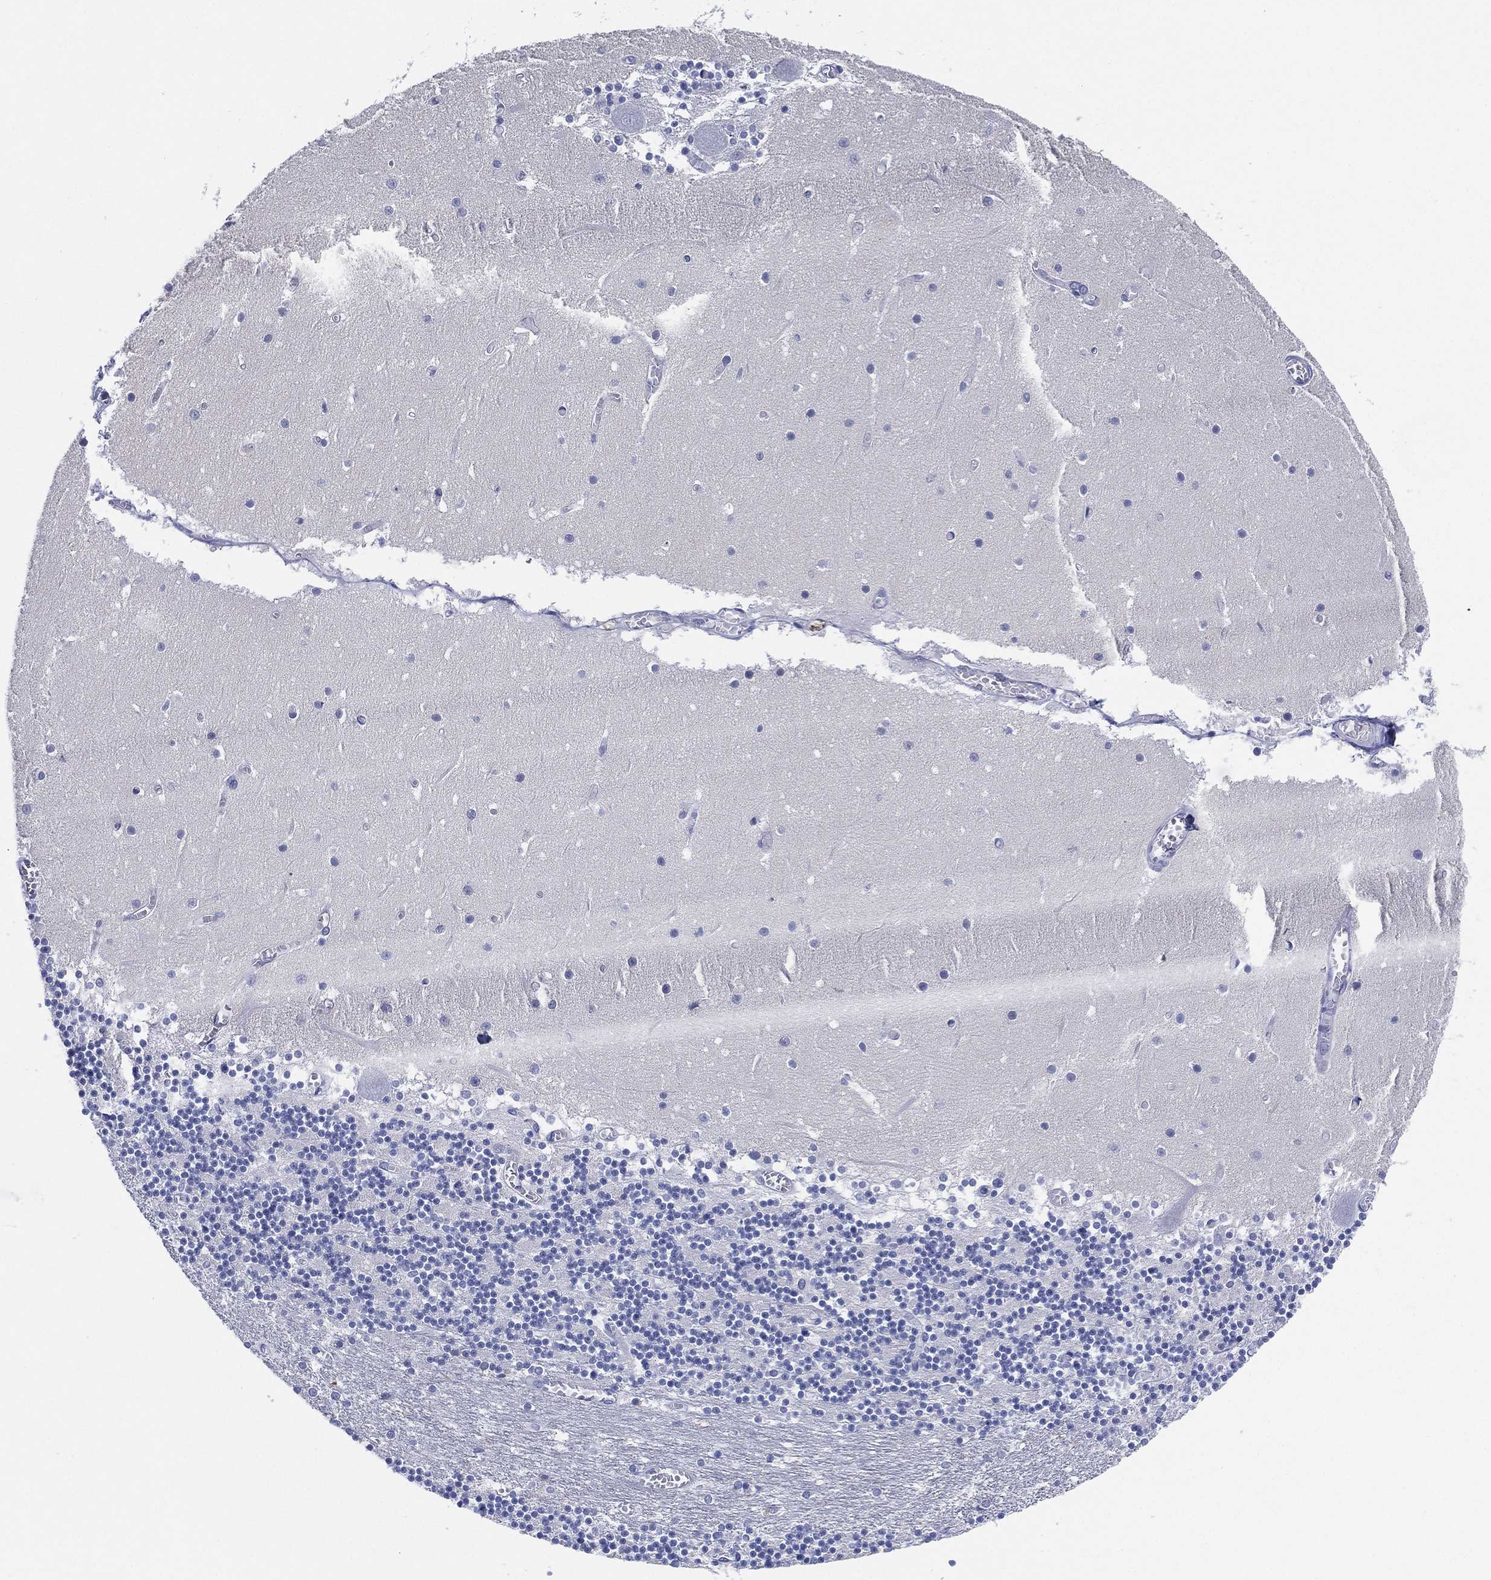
{"staining": {"intensity": "negative", "quantity": "none", "location": "none"}, "tissue": "cerebellum", "cell_type": "Cells in granular layer", "image_type": "normal", "snomed": [{"axis": "morphology", "description": "Normal tissue, NOS"}, {"axis": "topography", "description": "Cerebellum"}], "caption": "Human cerebellum stained for a protein using immunohistochemistry reveals no positivity in cells in granular layer.", "gene": "SLC9C2", "patient": {"sex": "female", "age": 28}}